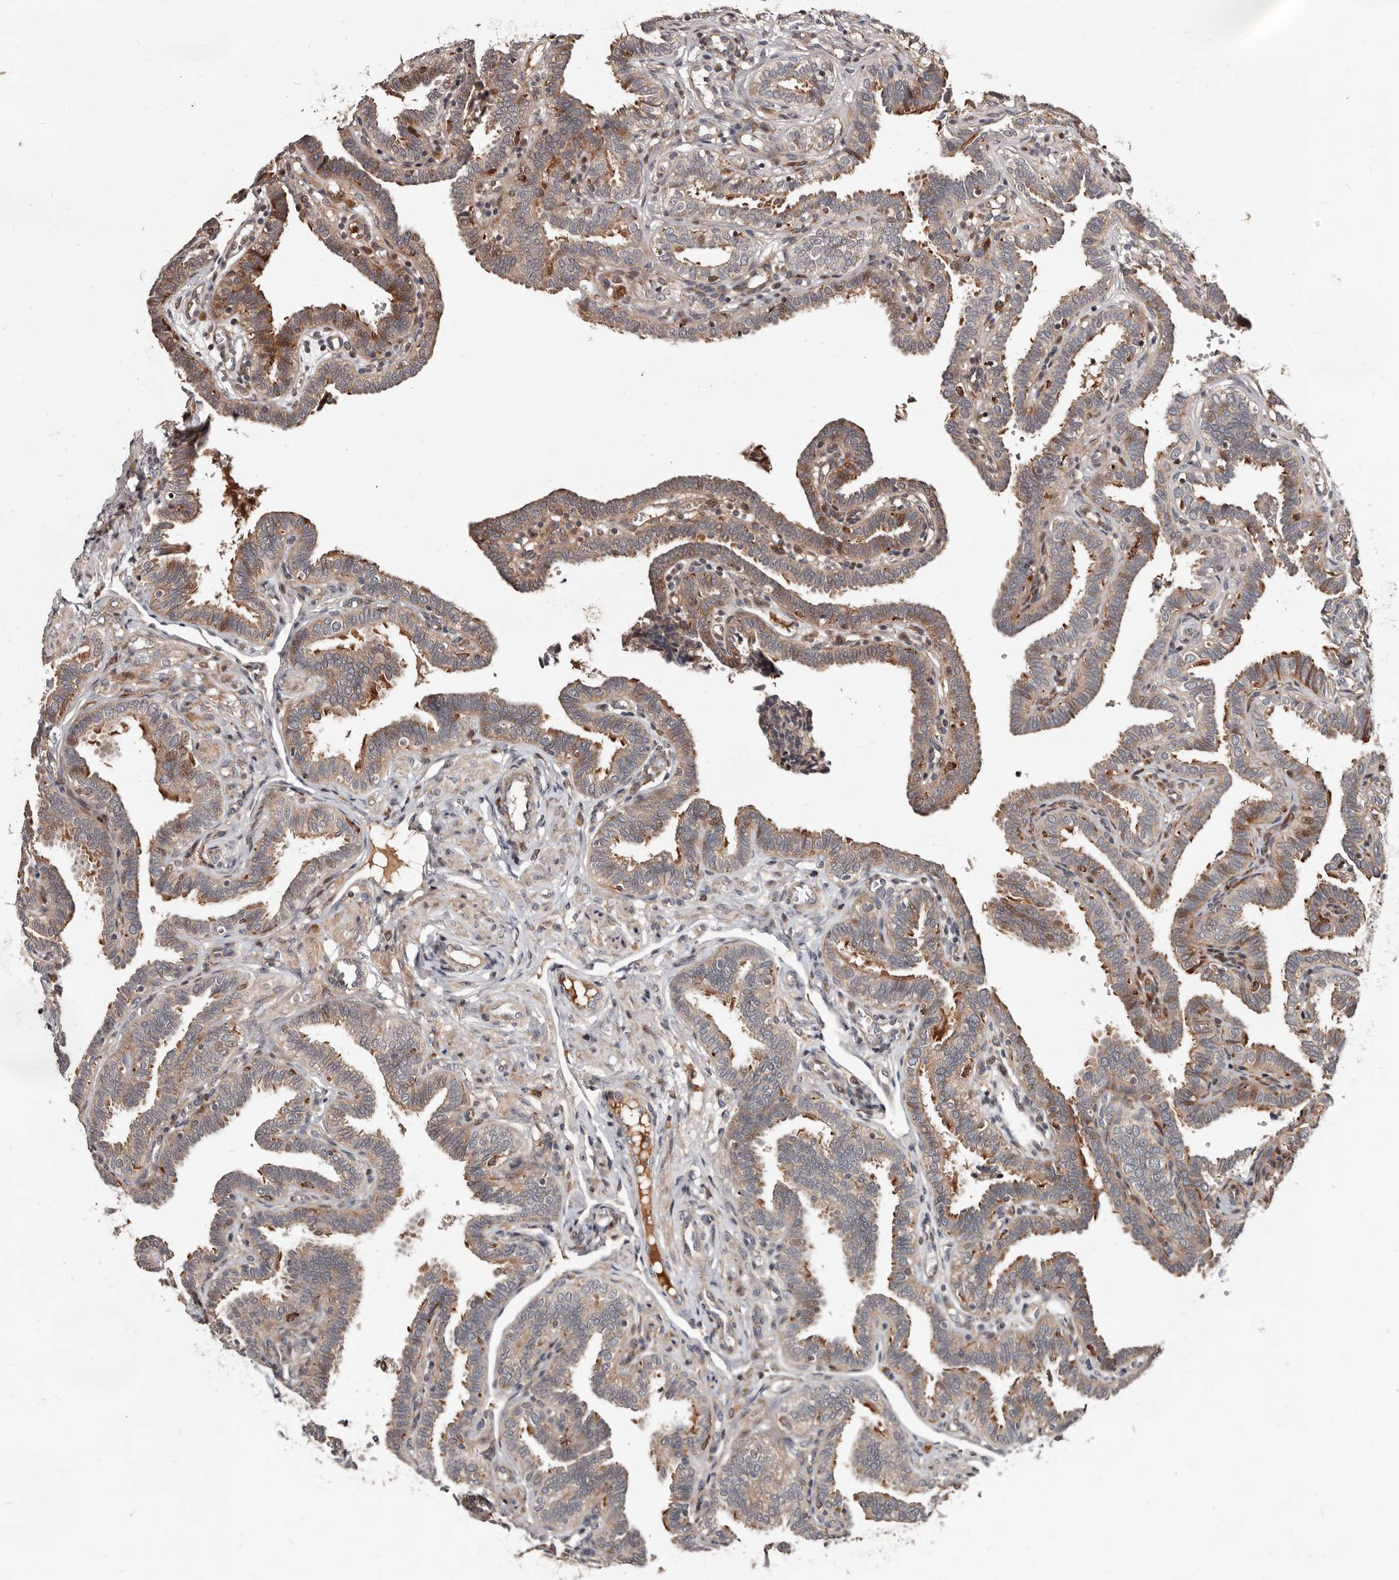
{"staining": {"intensity": "moderate", "quantity": "25%-75%", "location": "cytoplasmic/membranous,nuclear"}, "tissue": "fallopian tube", "cell_type": "Glandular cells", "image_type": "normal", "snomed": [{"axis": "morphology", "description": "Normal tissue, NOS"}, {"axis": "topography", "description": "Fallopian tube"}], "caption": "Approximately 25%-75% of glandular cells in normal fallopian tube display moderate cytoplasmic/membranous,nuclear protein expression as visualized by brown immunohistochemical staining.", "gene": "WEE2", "patient": {"sex": "female", "age": 39}}